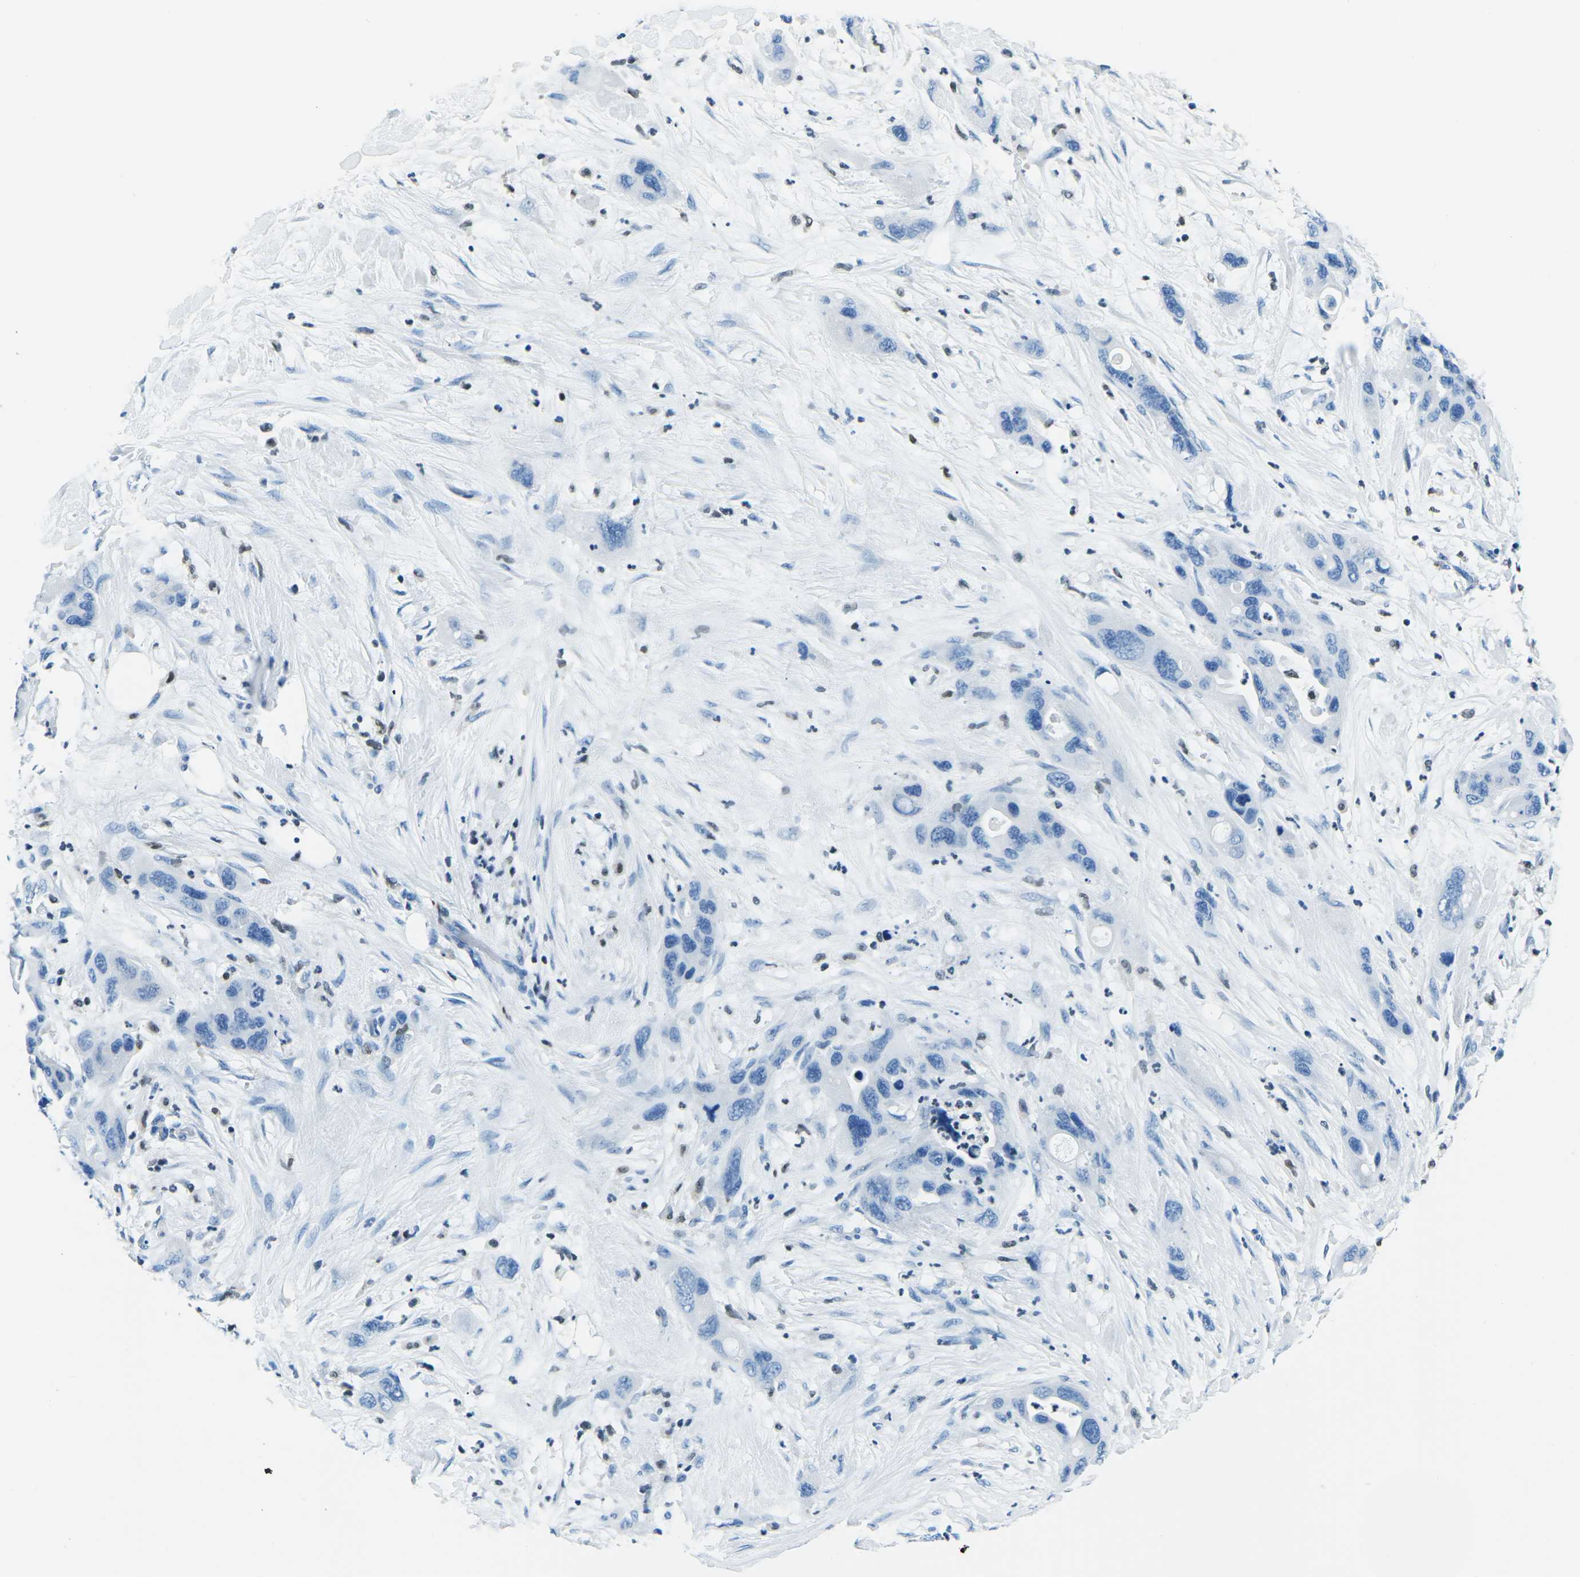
{"staining": {"intensity": "negative", "quantity": "none", "location": "none"}, "tissue": "pancreatic cancer", "cell_type": "Tumor cells", "image_type": "cancer", "snomed": [{"axis": "morphology", "description": "Adenocarcinoma, NOS"}, {"axis": "topography", "description": "Pancreas"}], "caption": "Tumor cells show no significant expression in pancreatic adenocarcinoma. The staining is performed using DAB (3,3'-diaminobenzidine) brown chromogen with nuclei counter-stained in using hematoxylin.", "gene": "CELF2", "patient": {"sex": "female", "age": 71}}